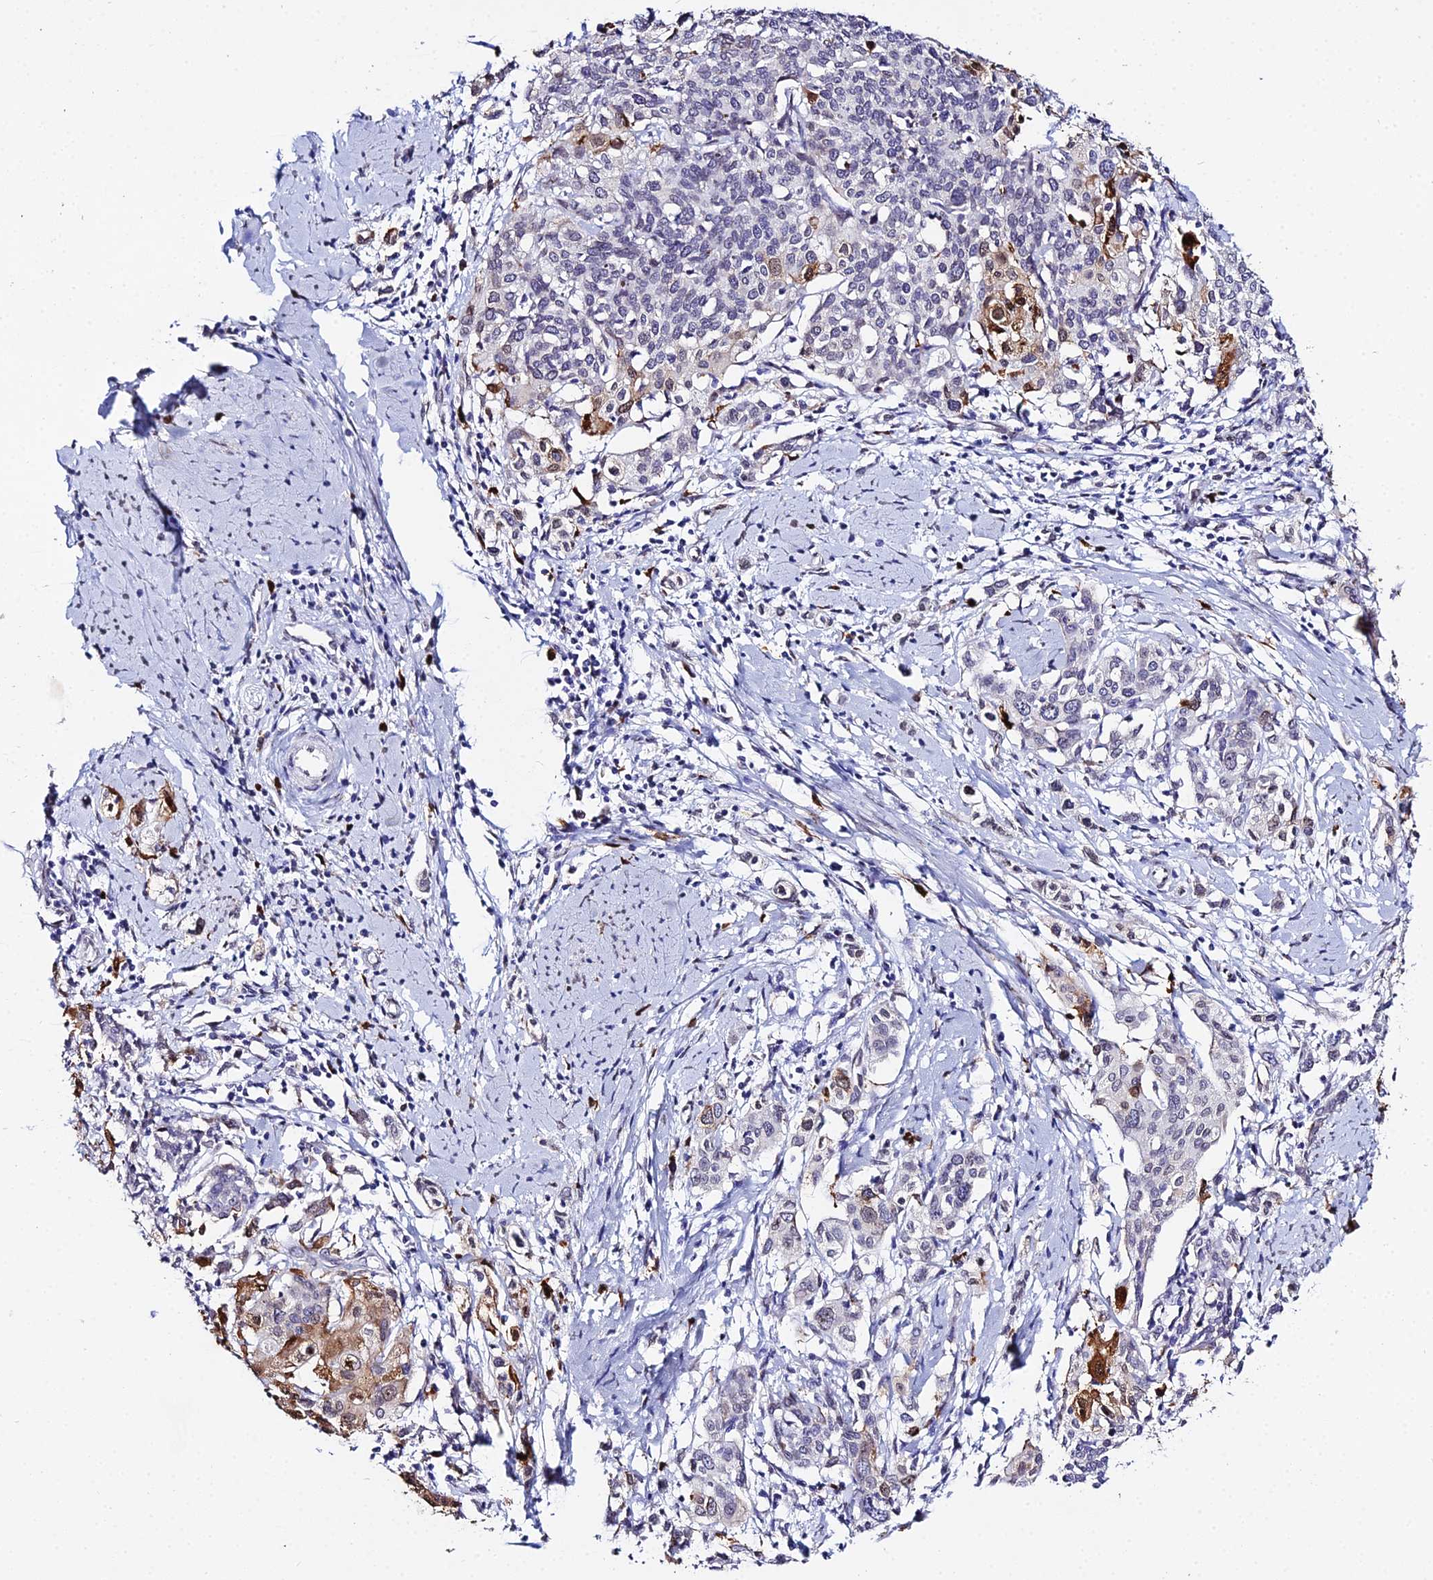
{"staining": {"intensity": "strong", "quantity": "<25%", "location": "cytoplasmic/membranous,nuclear"}, "tissue": "cervical cancer", "cell_type": "Tumor cells", "image_type": "cancer", "snomed": [{"axis": "morphology", "description": "Squamous cell carcinoma, NOS"}, {"axis": "topography", "description": "Cervix"}], "caption": "Cervical squamous cell carcinoma tissue displays strong cytoplasmic/membranous and nuclear positivity in about <25% of tumor cells, visualized by immunohistochemistry.", "gene": "MCM10", "patient": {"sex": "female", "age": 44}}